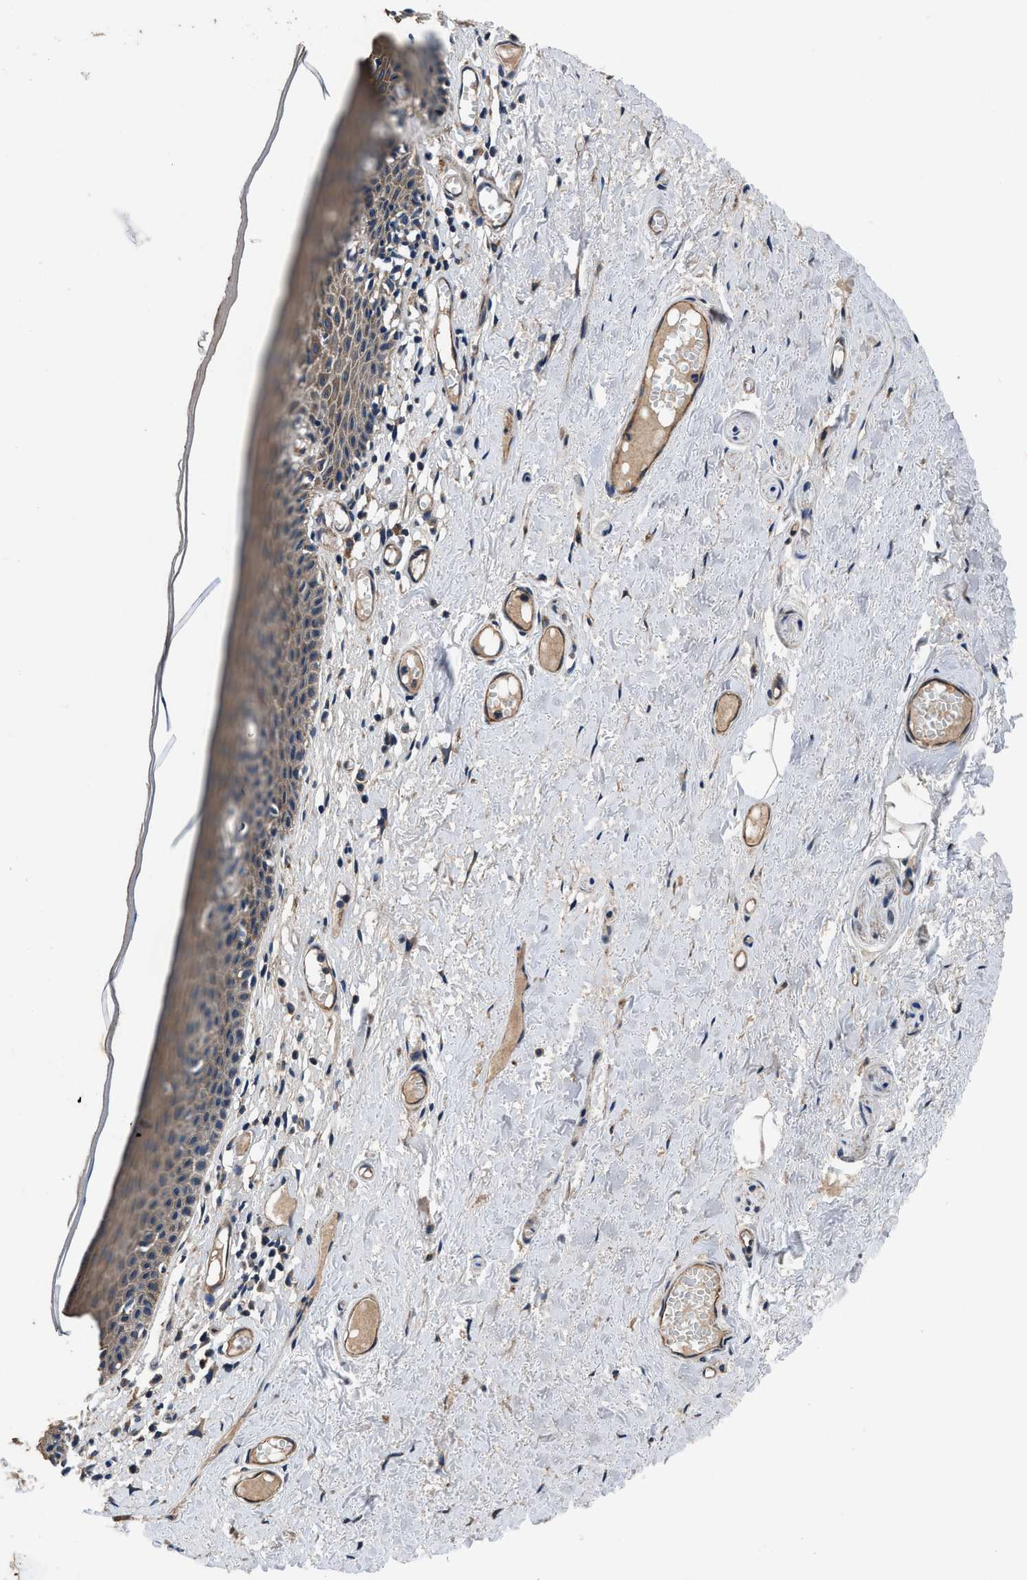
{"staining": {"intensity": "moderate", "quantity": "25%-75%", "location": "cytoplasmic/membranous"}, "tissue": "skin", "cell_type": "Epidermal cells", "image_type": "normal", "snomed": [{"axis": "morphology", "description": "Normal tissue, NOS"}, {"axis": "topography", "description": "Adipose tissue"}, {"axis": "topography", "description": "Vascular tissue"}, {"axis": "topography", "description": "Anal"}, {"axis": "topography", "description": "Peripheral nerve tissue"}], "caption": "A high-resolution micrograph shows IHC staining of normal skin, which exhibits moderate cytoplasmic/membranous expression in approximately 25%-75% of epidermal cells.", "gene": "DHRS7B", "patient": {"sex": "female", "age": 54}}